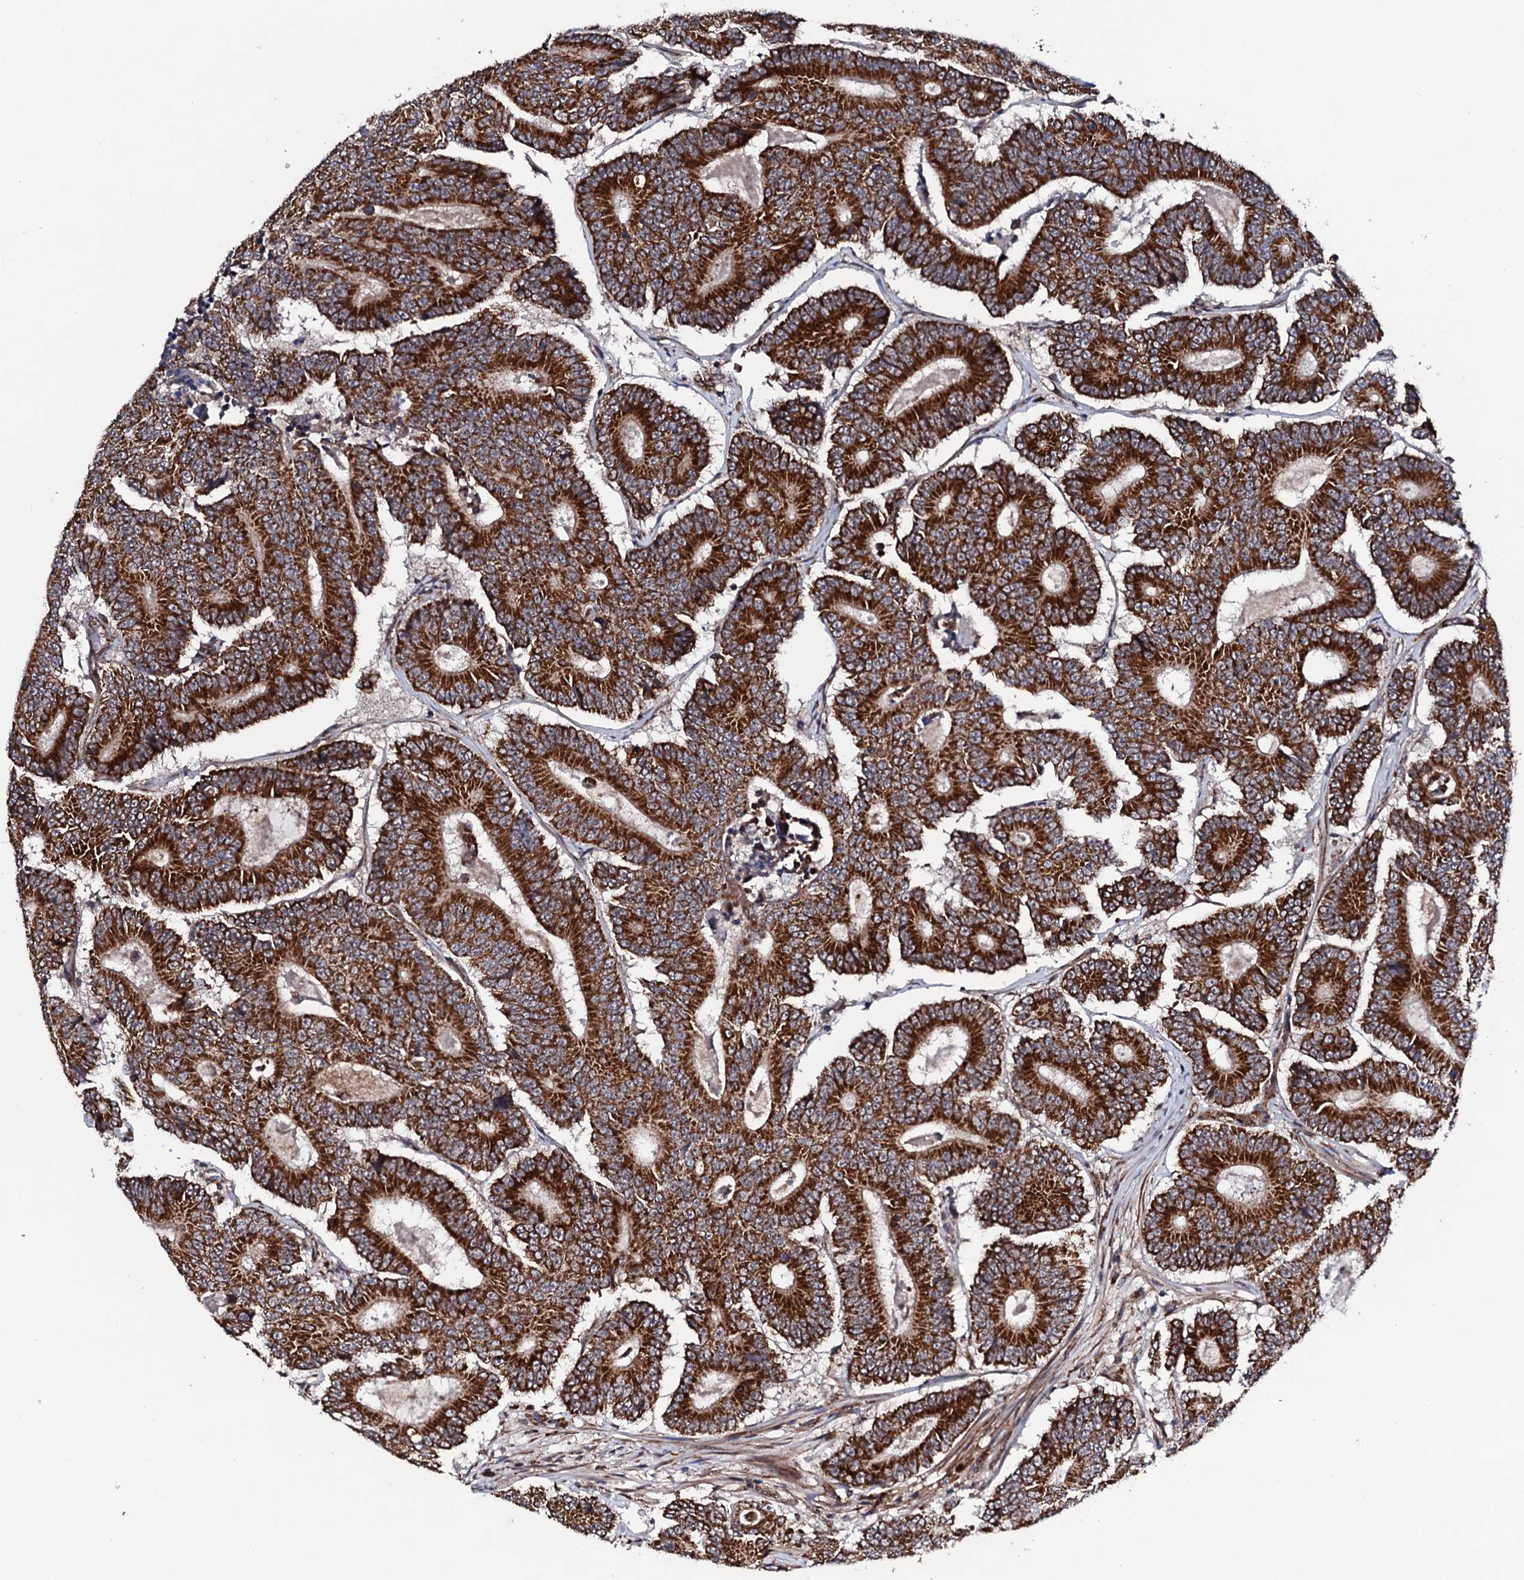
{"staining": {"intensity": "strong", "quantity": ">75%", "location": "cytoplasmic/membranous"}, "tissue": "colorectal cancer", "cell_type": "Tumor cells", "image_type": "cancer", "snomed": [{"axis": "morphology", "description": "Adenocarcinoma, NOS"}, {"axis": "topography", "description": "Colon"}], "caption": "A brown stain highlights strong cytoplasmic/membranous positivity of a protein in human colorectal cancer (adenocarcinoma) tumor cells. (Stains: DAB (3,3'-diaminobenzidine) in brown, nuclei in blue, Microscopy: brightfield microscopy at high magnification).", "gene": "MTIF3", "patient": {"sex": "male", "age": 83}}